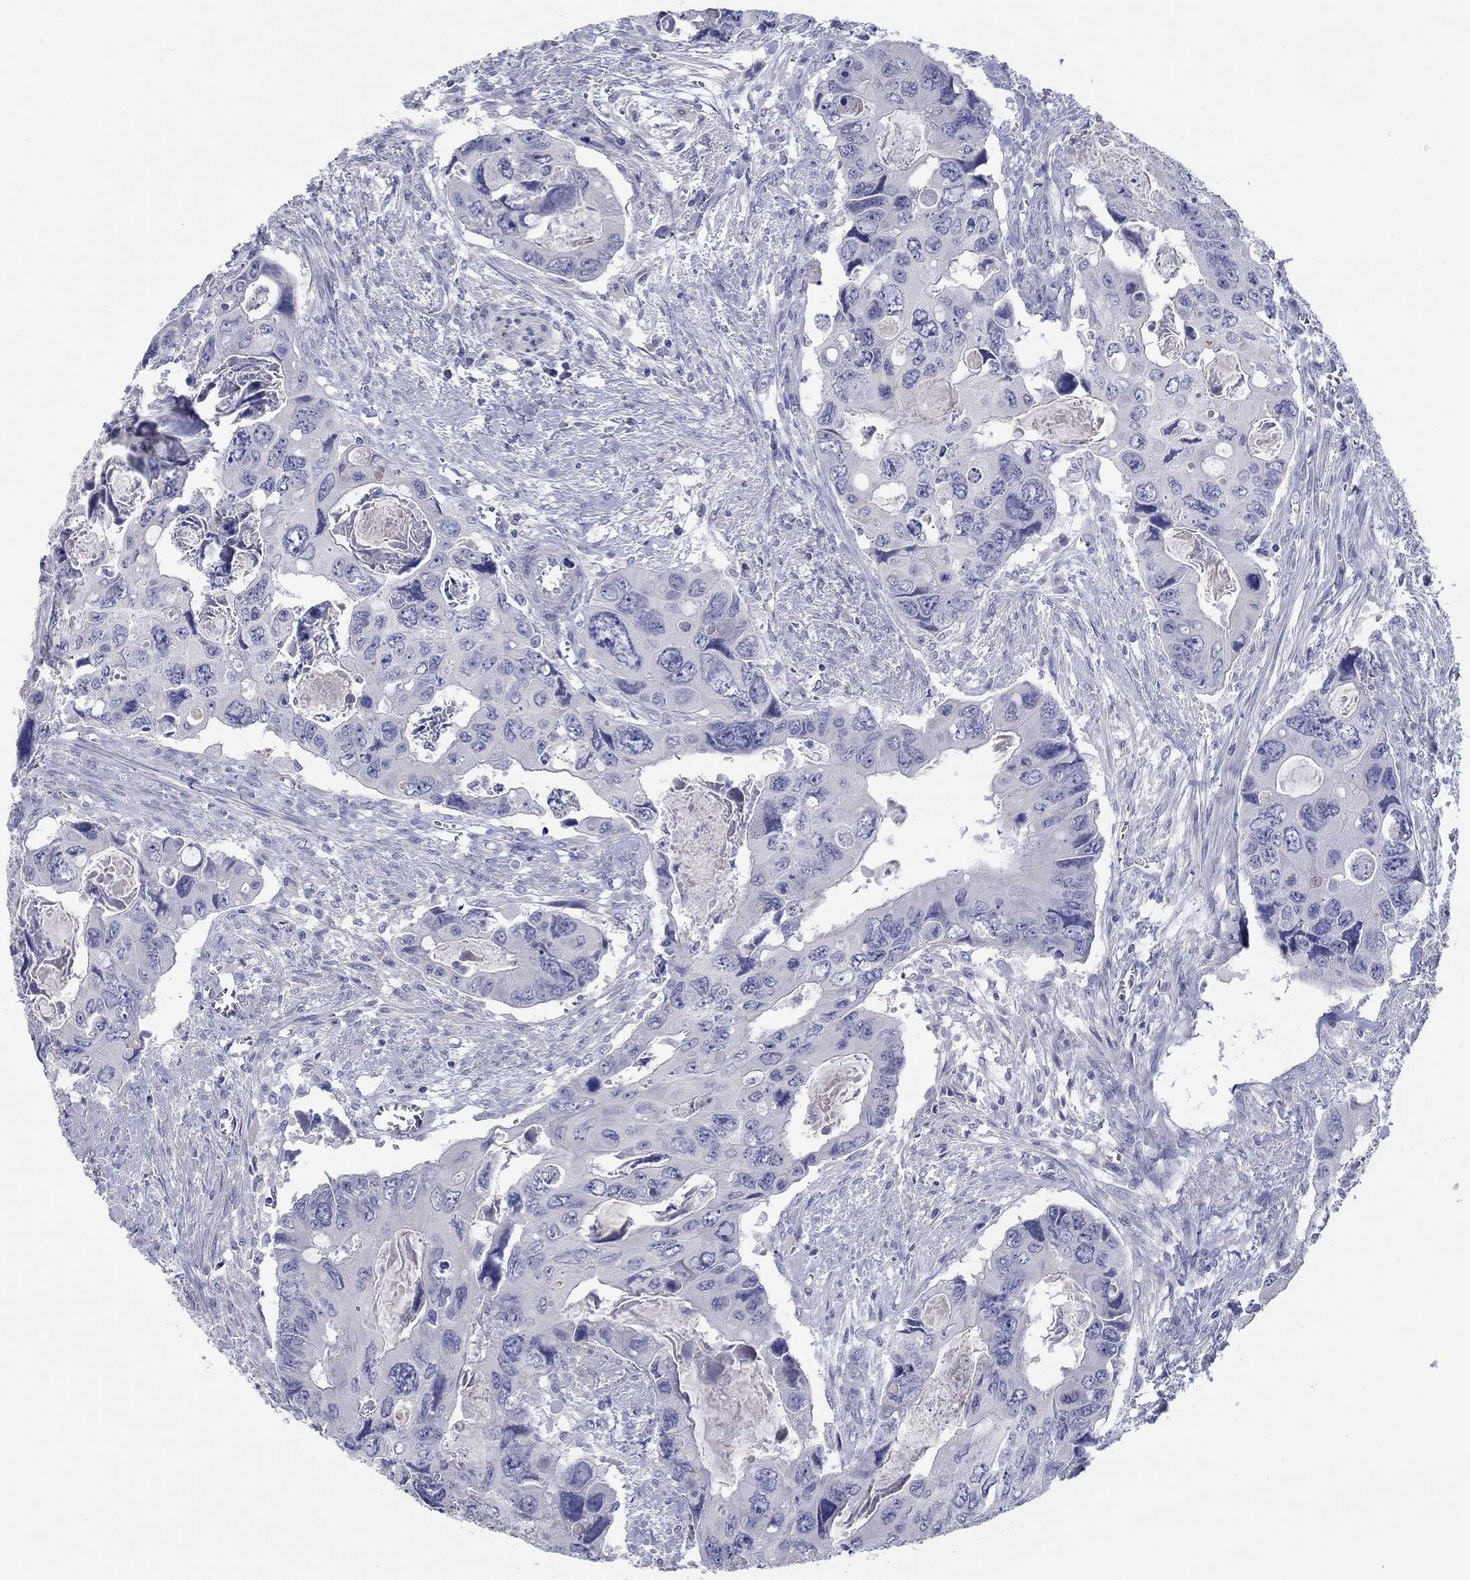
{"staining": {"intensity": "negative", "quantity": "none", "location": "none"}, "tissue": "colorectal cancer", "cell_type": "Tumor cells", "image_type": "cancer", "snomed": [{"axis": "morphology", "description": "Adenocarcinoma, NOS"}, {"axis": "topography", "description": "Rectum"}], "caption": "Adenocarcinoma (colorectal) was stained to show a protein in brown. There is no significant positivity in tumor cells.", "gene": "LRRC4C", "patient": {"sex": "male", "age": 62}}